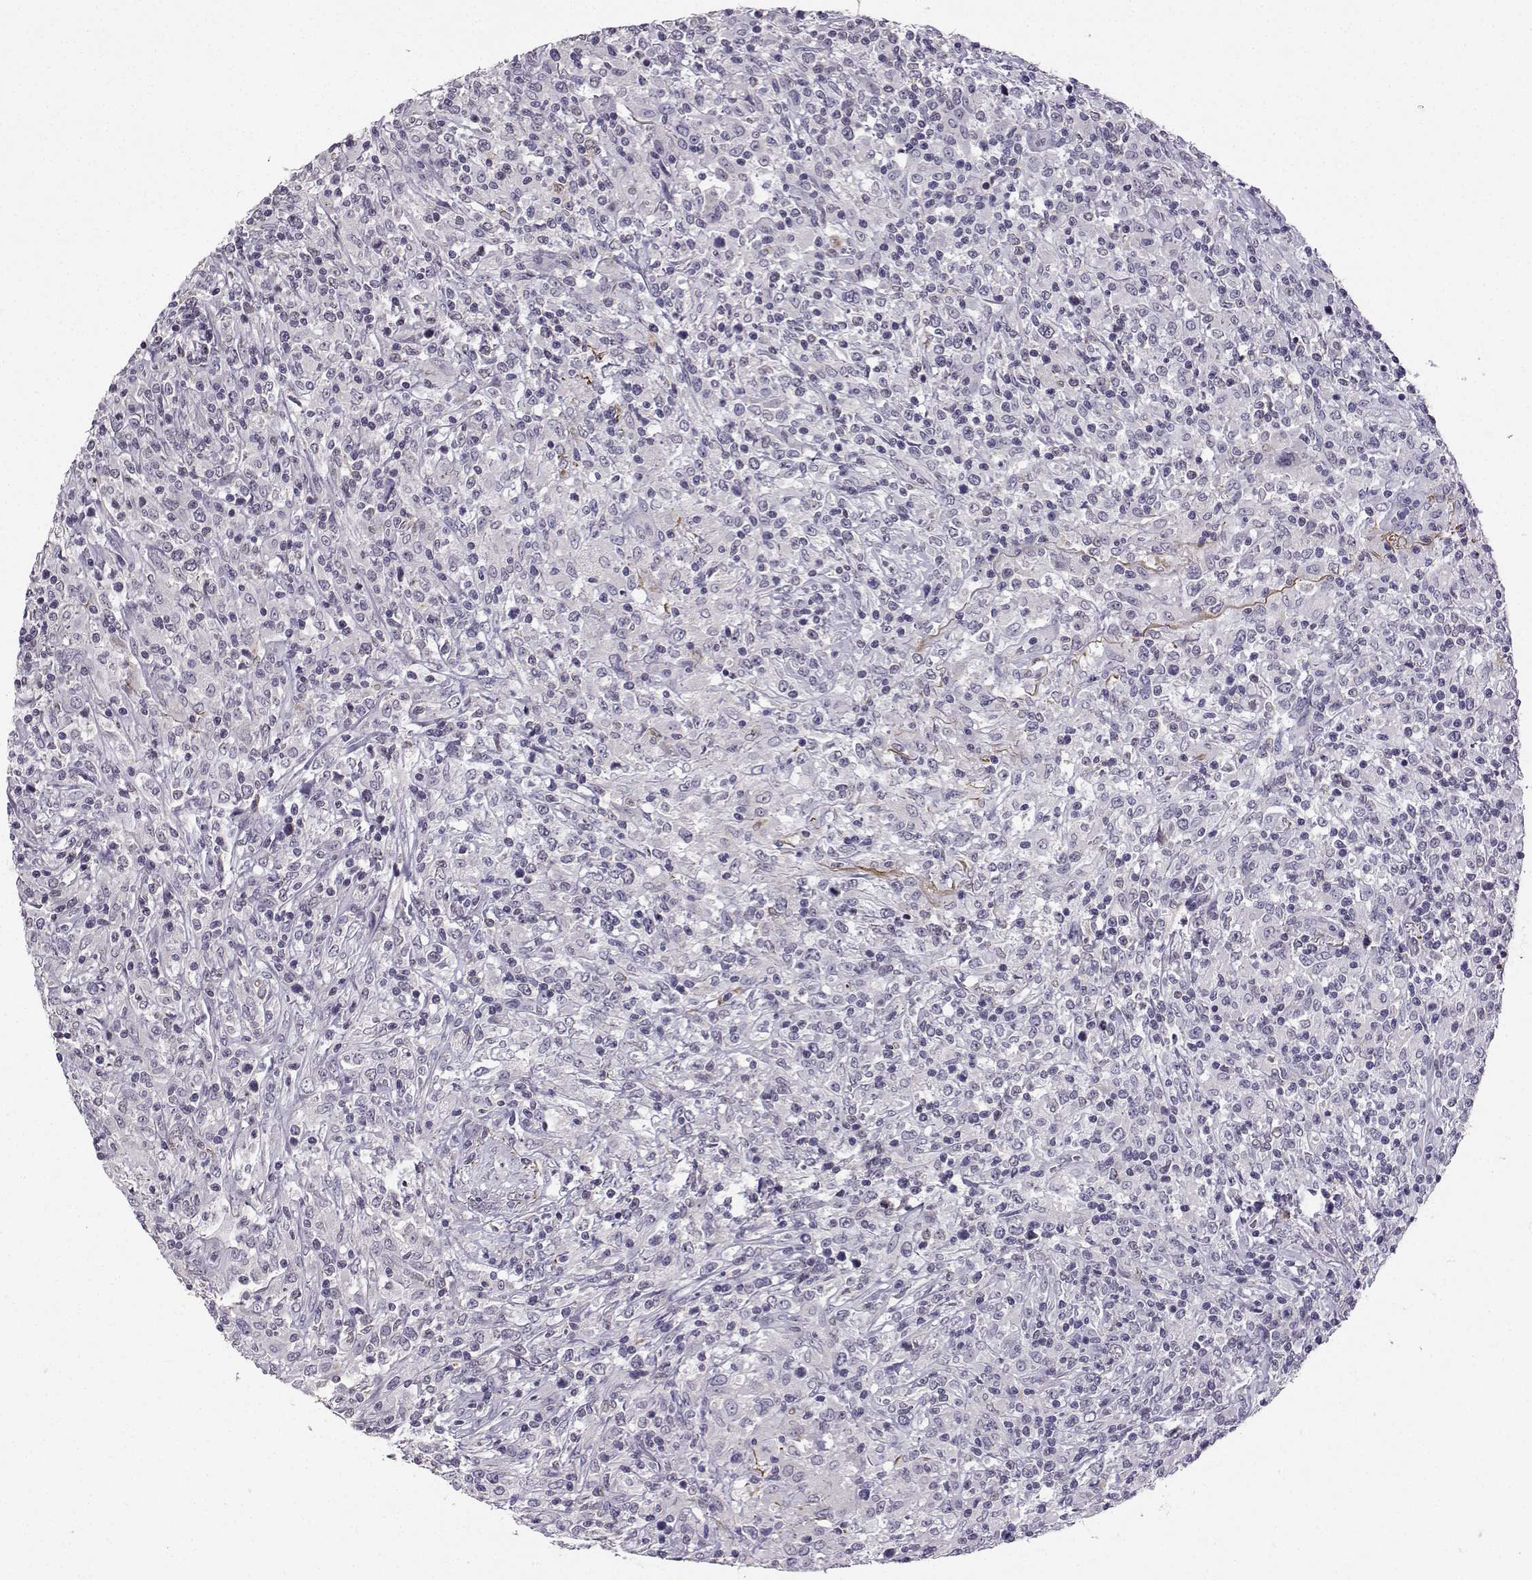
{"staining": {"intensity": "negative", "quantity": "none", "location": "none"}, "tissue": "lymphoma", "cell_type": "Tumor cells", "image_type": "cancer", "snomed": [{"axis": "morphology", "description": "Malignant lymphoma, non-Hodgkin's type, High grade"}, {"axis": "topography", "description": "Lung"}], "caption": "Immunohistochemistry histopathology image of high-grade malignant lymphoma, non-Hodgkin's type stained for a protein (brown), which shows no staining in tumor cells.", "gene": "TBR1", "patient": {"sex": "male", "age": 79}}